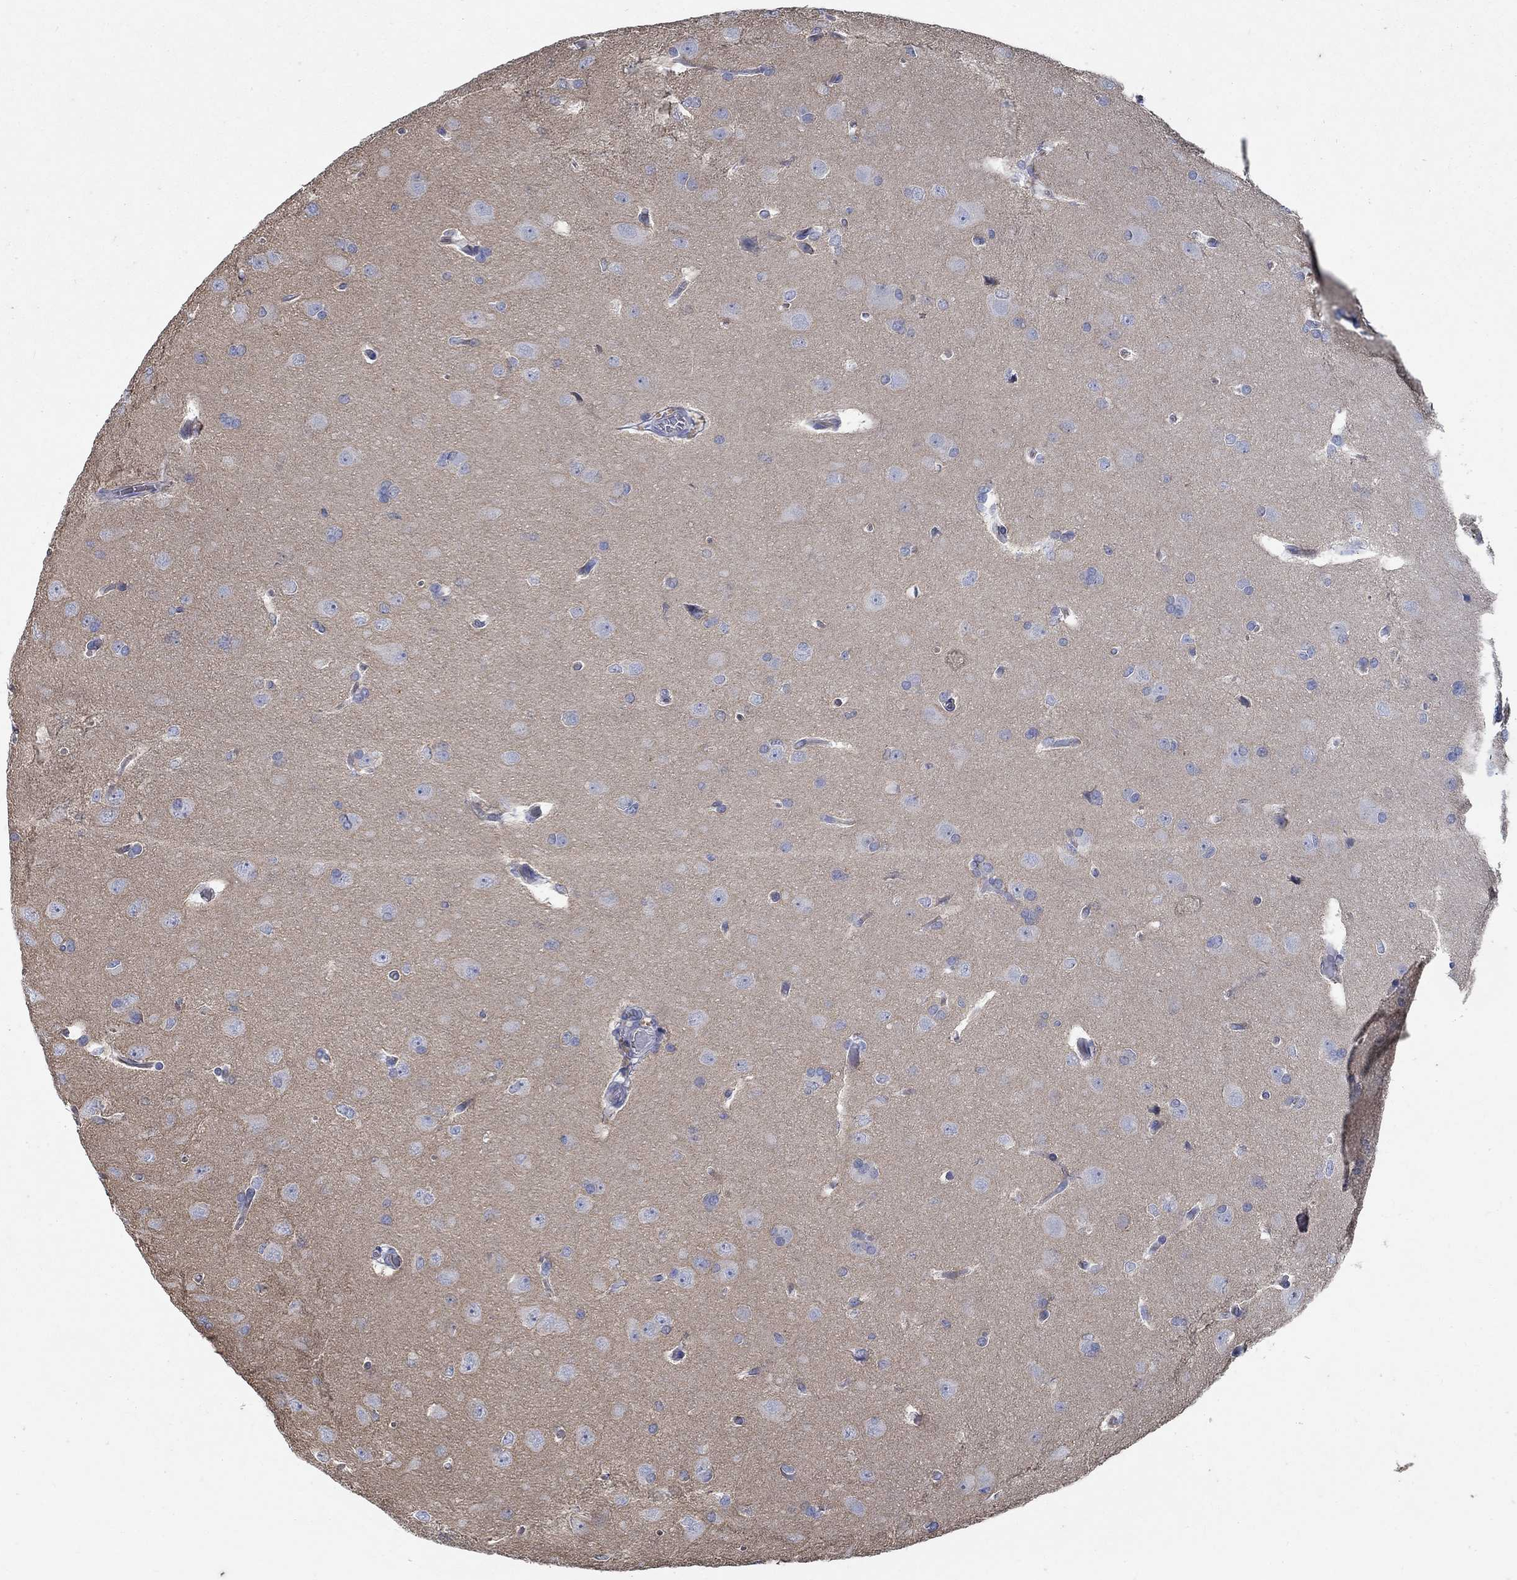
{"staining": {"intensity": "negative", "quantity": "none", "location": "none"}, "tissue": "glioma", "cell_type": "Tumor cells", "image_type": "cancer", "snomed": [{"axis": "morphology", "description": "Glioma, malignant, Low grade"}, {"axis": "topography", "description": "Brain"}], "caption": "This is an immunohistochemistry histopathology image of malignant glioma (low-grade). There is no expression in tumor cells.", "gene": "TMEM198", "patient": {"sex": "female", "age": 32}}